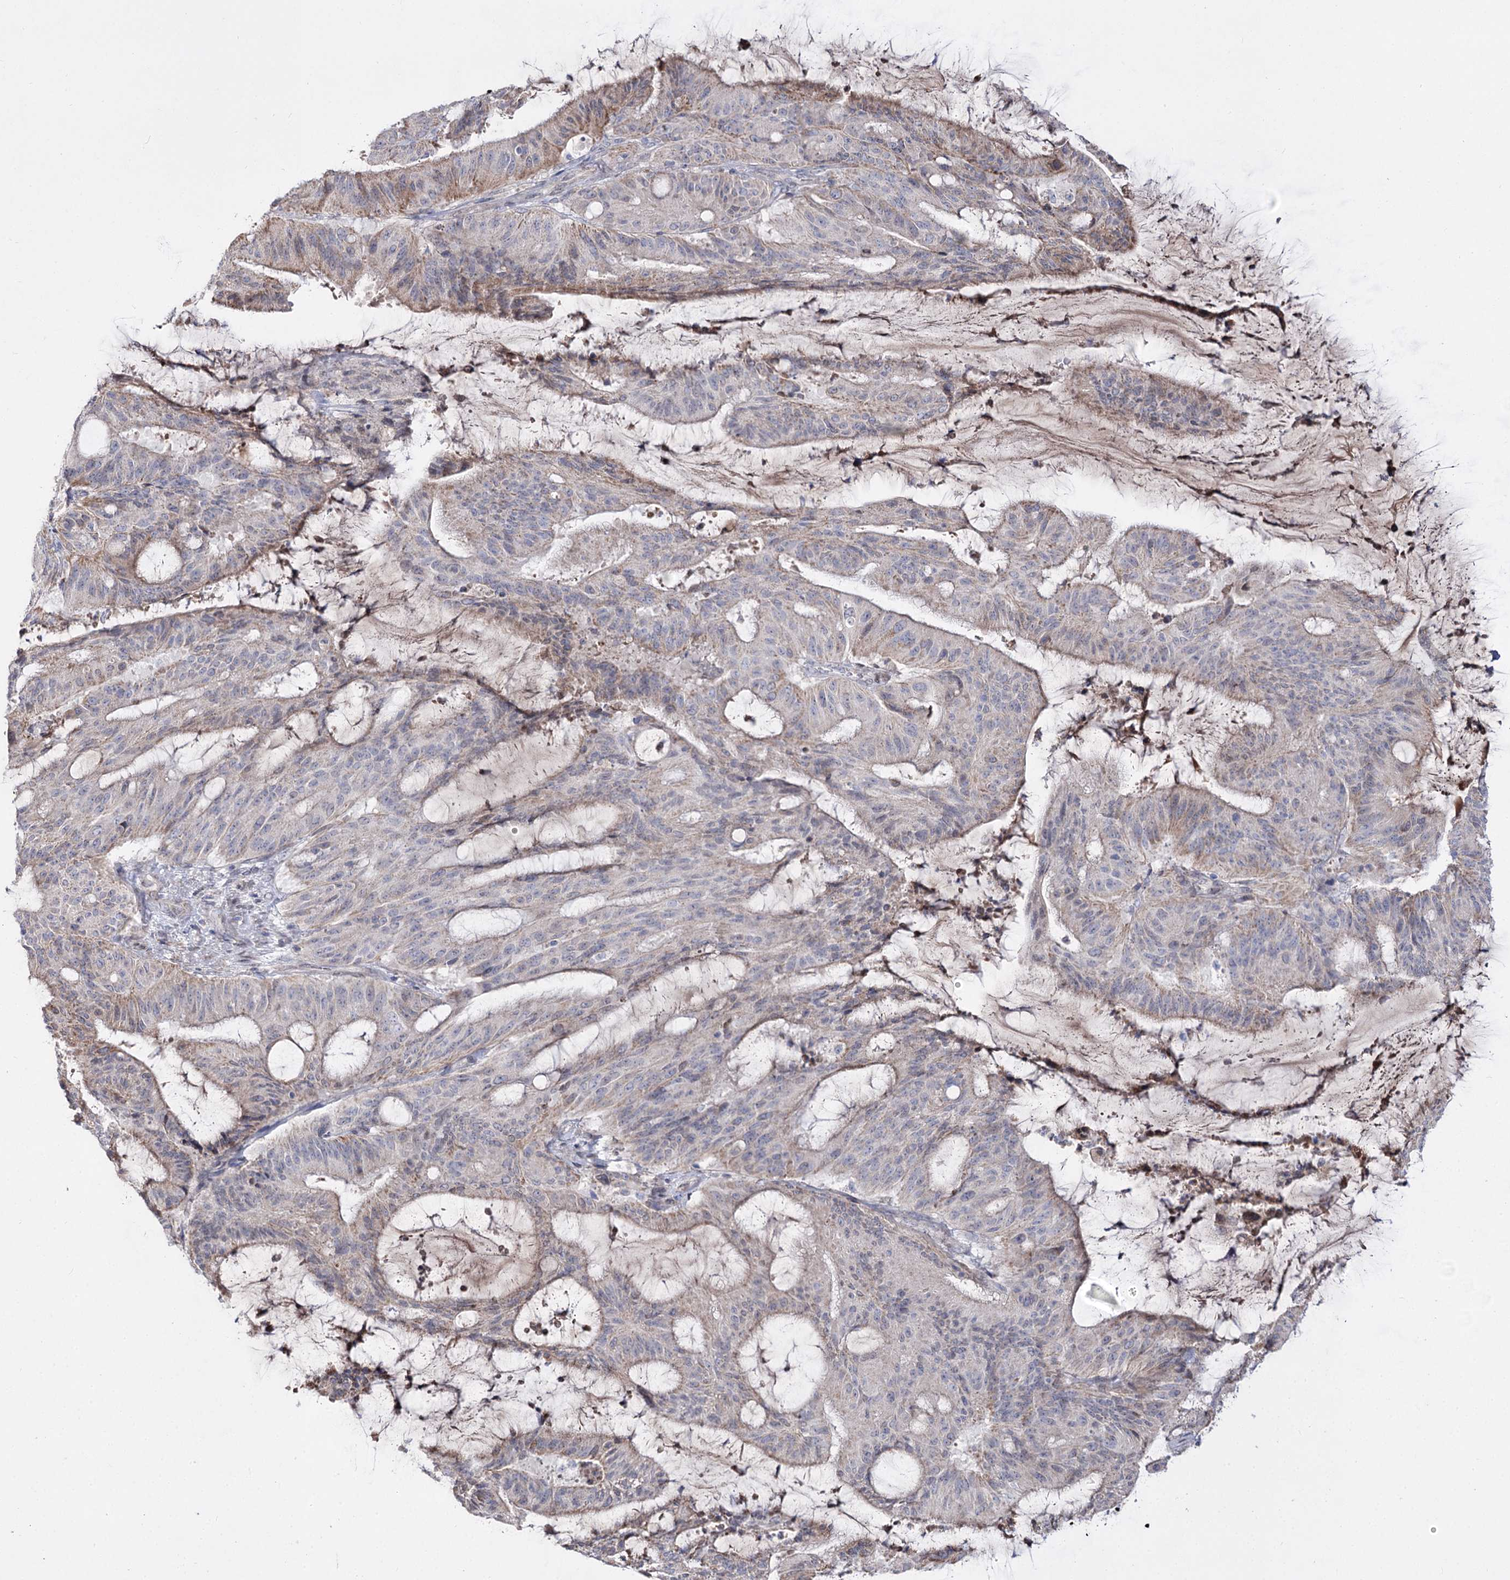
{"staining": {"intensity": "weak", "quantity": "<25%", "location": "cytoplasmic/membranous"}, "tissue": "liver cancer", "cell_type": "Tumor cells", "image_type": "cancer", "snomed": [{"axis": "morphology", "description": "Normal tissue, NOS"}, {"axis": "morphology", "description": "Cholangiocarcinoma"}, {"axis": "topography", "description": "Liver"}, {"axis": "topography", "description": "Peripheral nerve tissue"}], "caption": "Cholangiocarcinoma (liver) was stained to show a protein in brown. There is no significant positivity in tumor cells.", "gene": "C11orf80", "patient": {"sex": "female", "age": 73}}